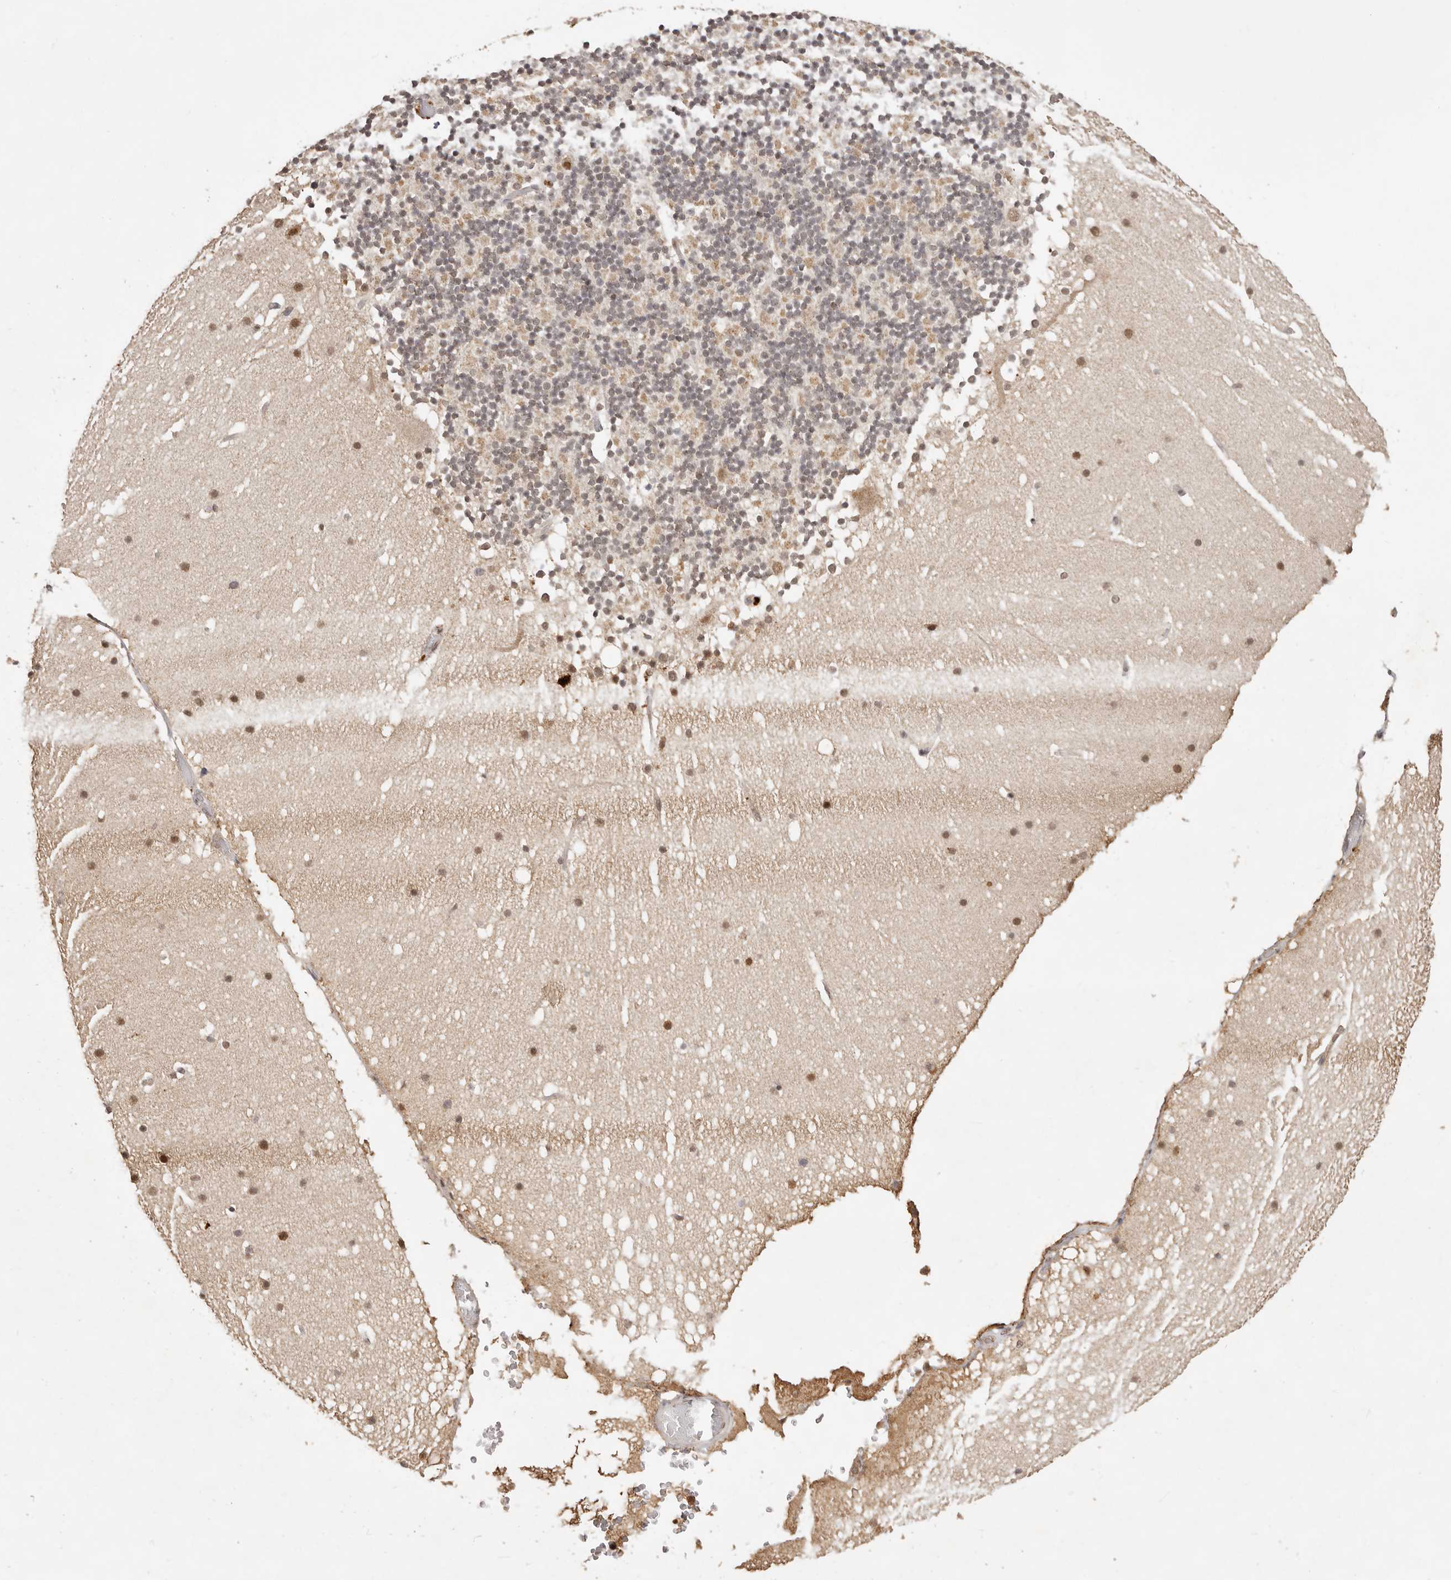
{"staining": {"intensity": "weak", "quantity": "<25%", "location": "cytoplasmic/membranous"}, "tissue": "cerebellum", "cell_type": "Cells in granular layer", "image_type": "normal", "snomed": [{"axis": "morphology", "description": "Normal tissue, NOS"}, {"axis": "topography", "description": "Cerebellum"}], "caption": "Immunohistochemistry of normal cerebellum reveals no expression in cells in granular layer. (Brightfield microscopy of DAB immunohistochemistry (IHC) at high magnification).", "gene": "SEC14L1", "patient": {"sex": "male", "age": 57}}